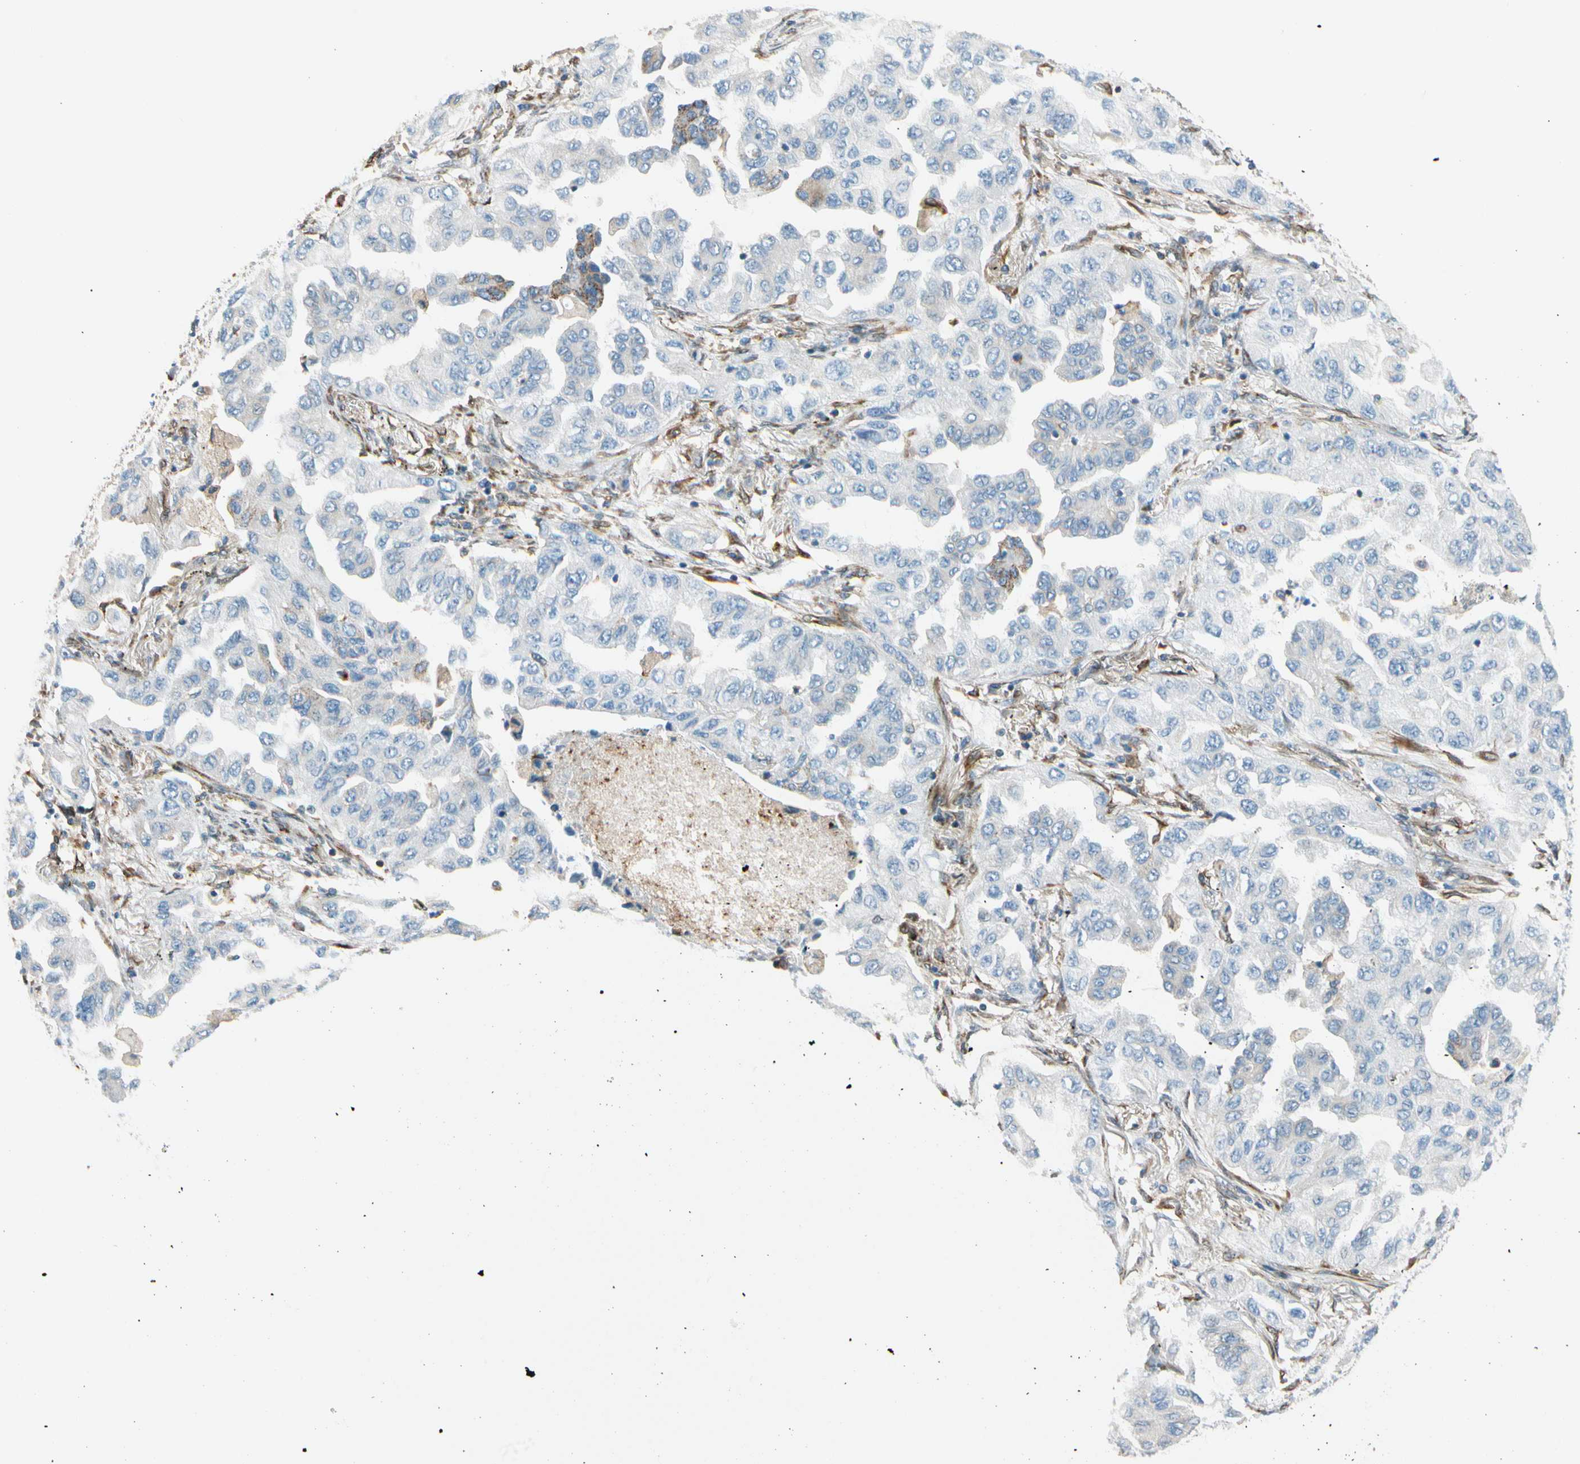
{"staining": {"intensity": "negative", "quantity": "none", "location": "none"}, "tissue": "lung cancer", "cell_type": "Tumor cells", "image_type": "cancer", "snomed": [{"axis": "morphology", "description": "Adenocarcinoma, NOS"}, {"axis": "topography", "description": "Lung"}], "caption": "Immunohistochemical staining of lung adenocarcinoma demonstrates no significant staining in tumor cells.", "gene": "NUCB1", "patient": {"sex": "female", "age": 65}}